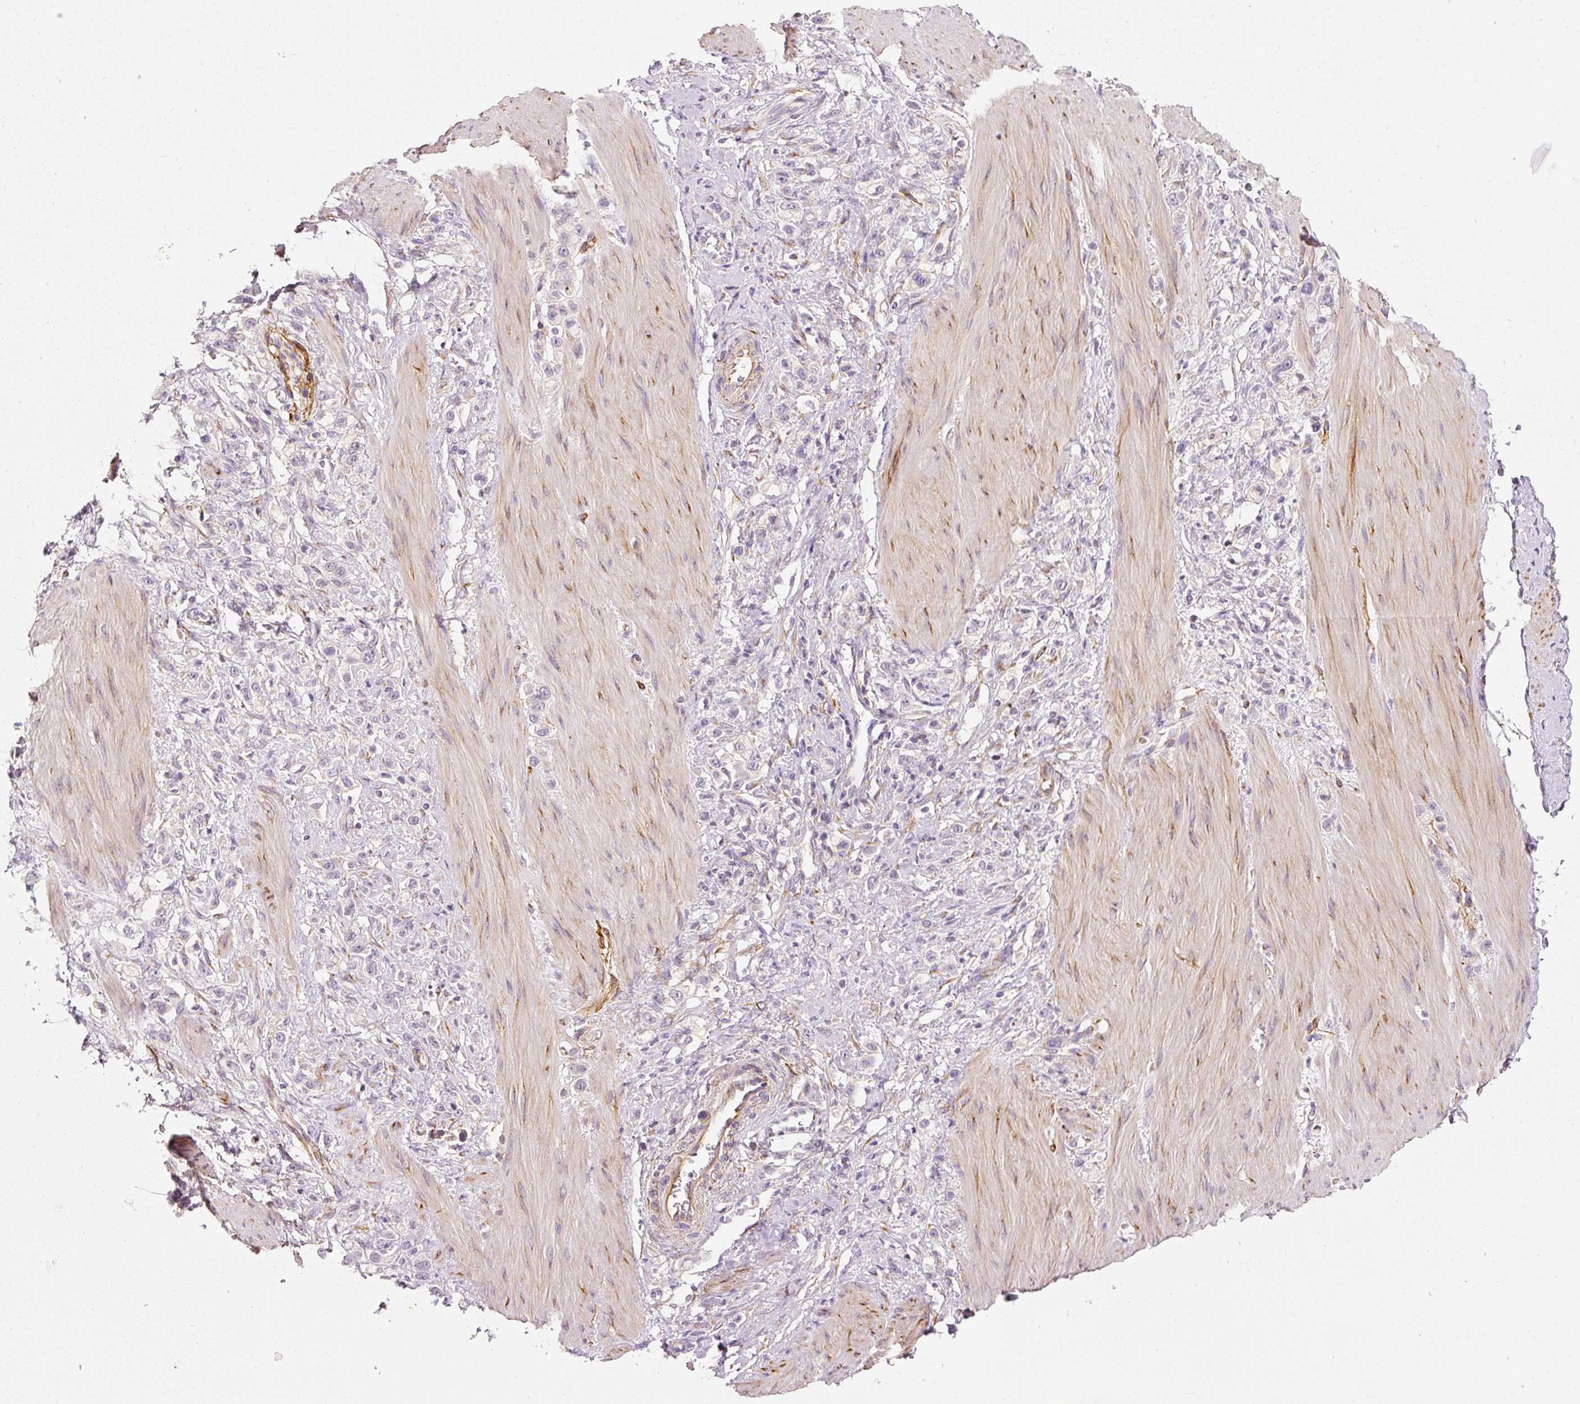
{"staining": {"intensity": "negative", "quantity": "none", "location": "none"}, "tissue": "stomach cancer", "cell_type": "Tumor cells", "image_type": "cancer", "snomed": [{"axis": "morphology", "description": "Adenocarcinoma, NOS"}, {"axis": "topography", "description": "Stomach"}], "caption": "A histopathology image of stomach adenocarcinoma stained for a protein demonstrates no brown staining in tumor cells.", "gene": "RNF167", "patient": {"sex": "female", "age": 65}}